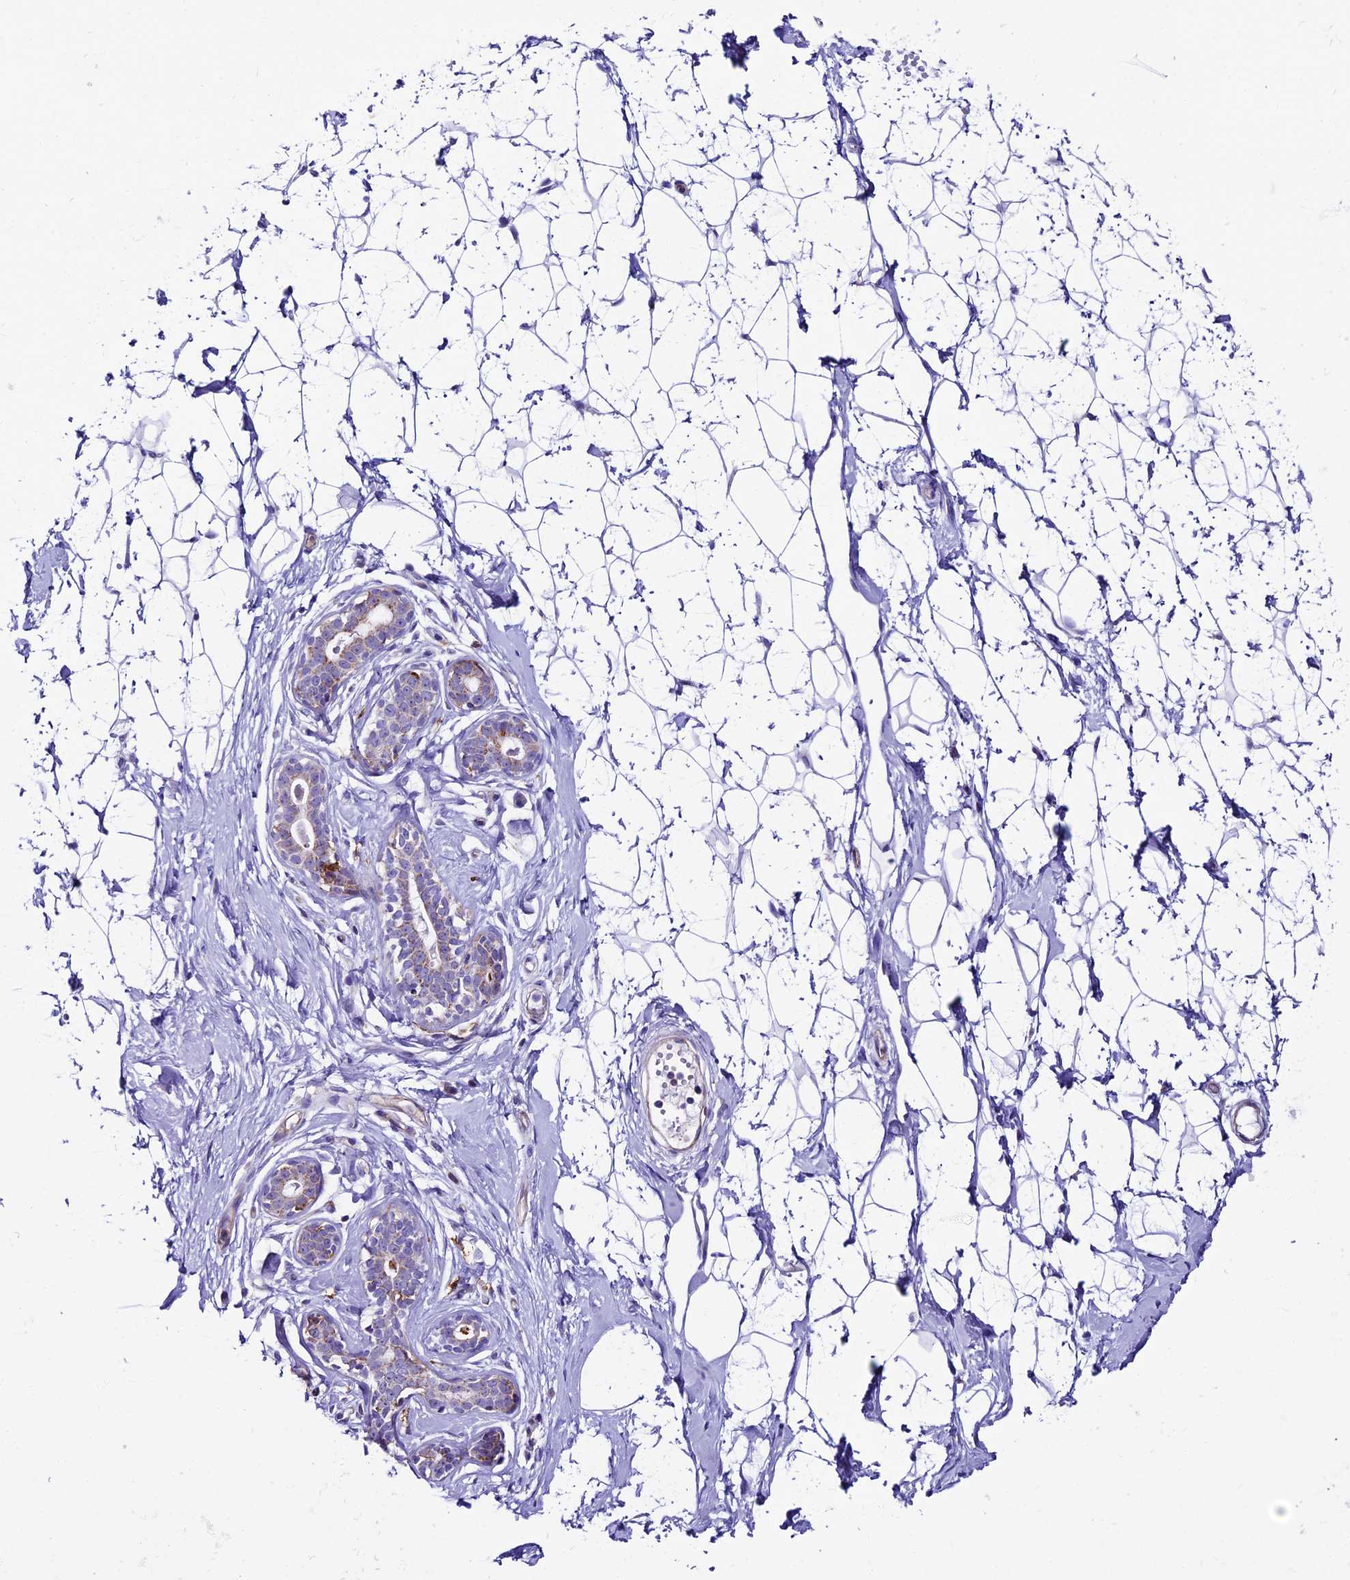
{"staining": {"intensity": "negative", "quantity": "none", "location": "none"}, "tissue": "breast", "cell_type": "Adipocytes", "image_type": "normal", "snomed": [{"axis": "morphology", "description": "Normal tissue, NOS"}, {"axis": "morphology", "description": "Adenoma, NOS"}, {"axis": "topography", "description": "Breast"}], "caption": "IHC photomicrograph of normal breast: human breast stained with DAB reveals no significant protein positivity in adipocytes.", "gene": "IL20RA", "patient": {"sex": "female", "age": 23}}